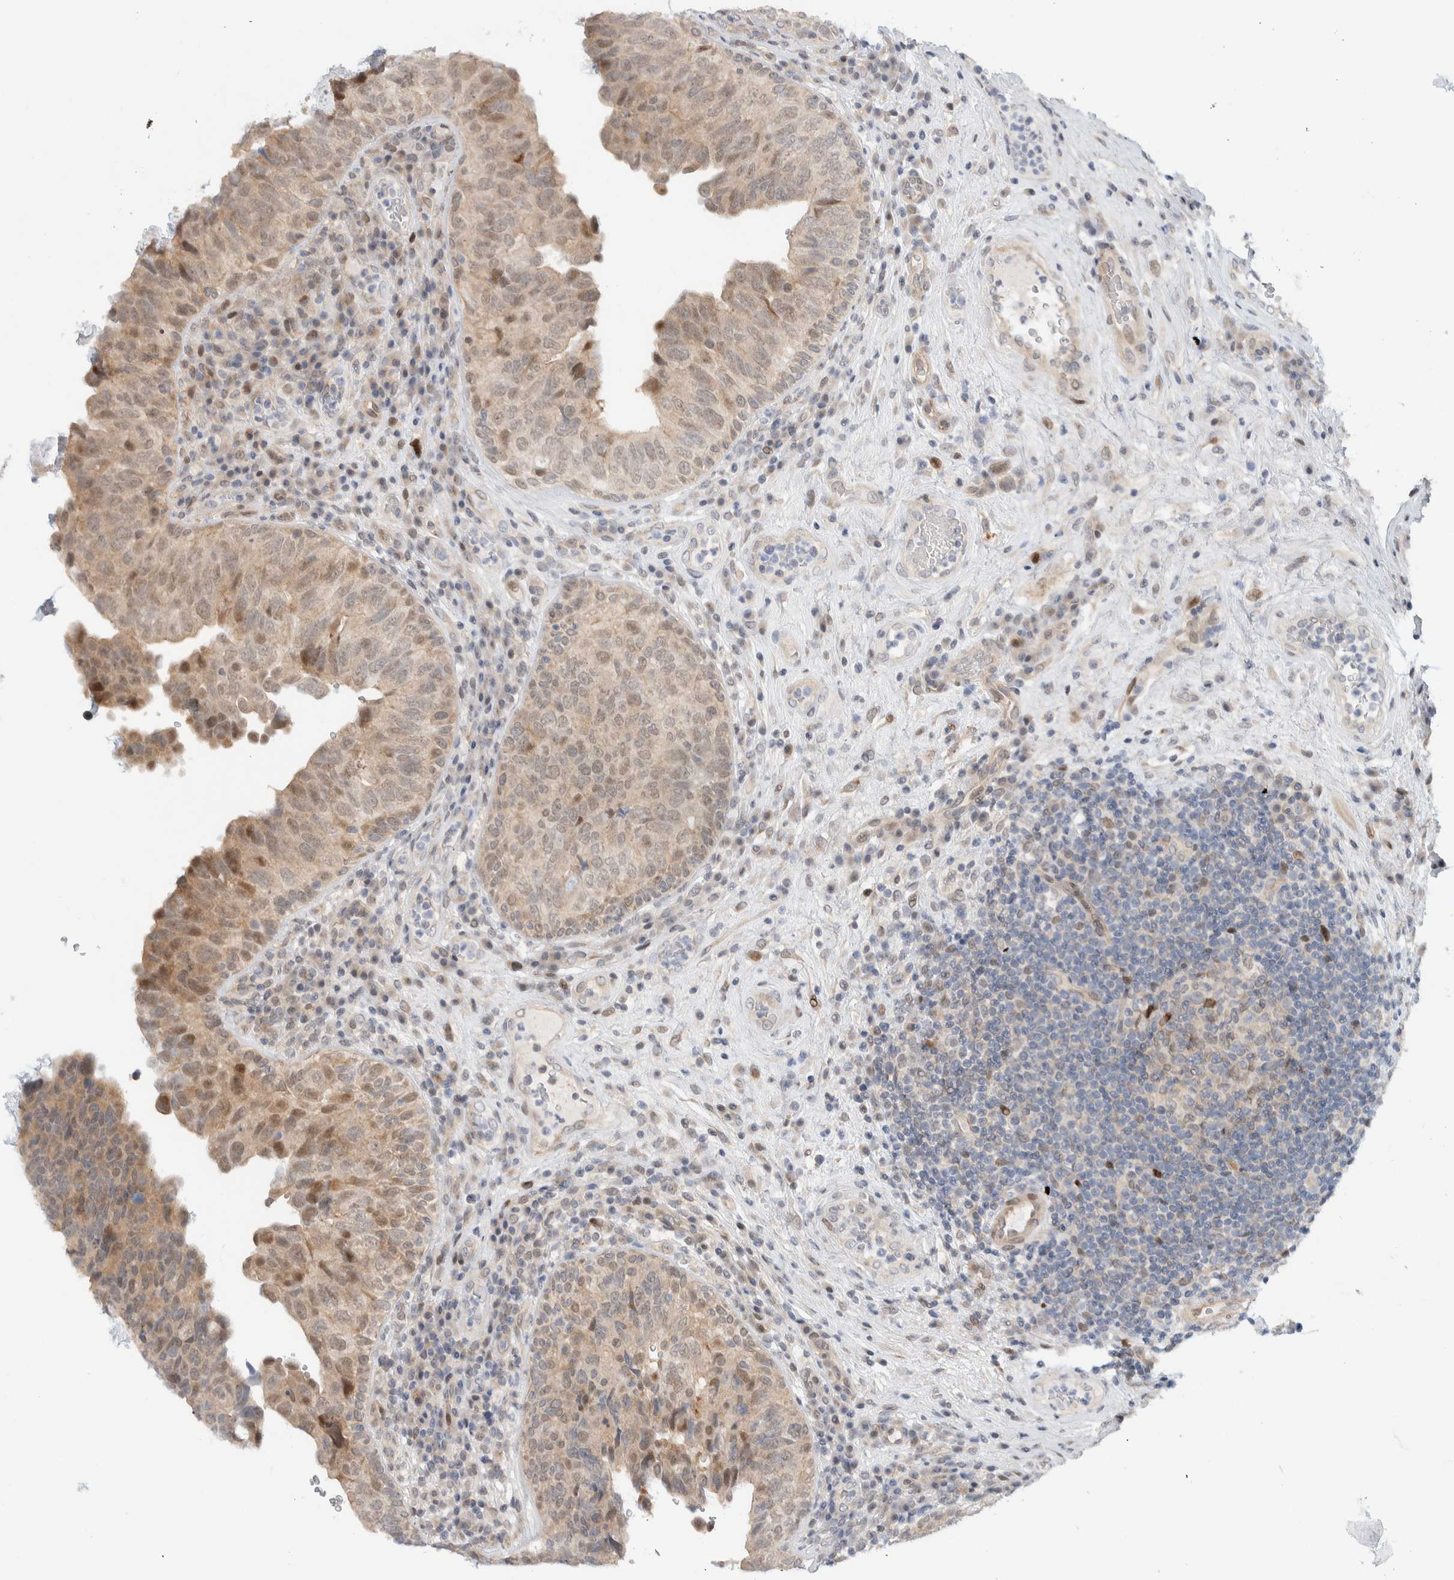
{"staining": {"intensity": "moderate", "quantity": "<25%", "location": "cytoplasmic/membranous,nuclear"}, "tissue": "urothelial cancer", "cell_type": "Tumor cells", "image_type": "cancer", "snomed": [{"axis": "morphology", "description": "Urothelial carcinoma, High grade"}, {"axis": "topography", "description": "Urinary bladder"}], "caption": "DAB immunohistochemical staining of human urothelial cancer reveals moderate cytoplasmic/membranous and nuclear protein positivity in about <25% of tumor cells.", "gene": "NCR3LG1", "patient": {"sex": "female", "age": 82}}